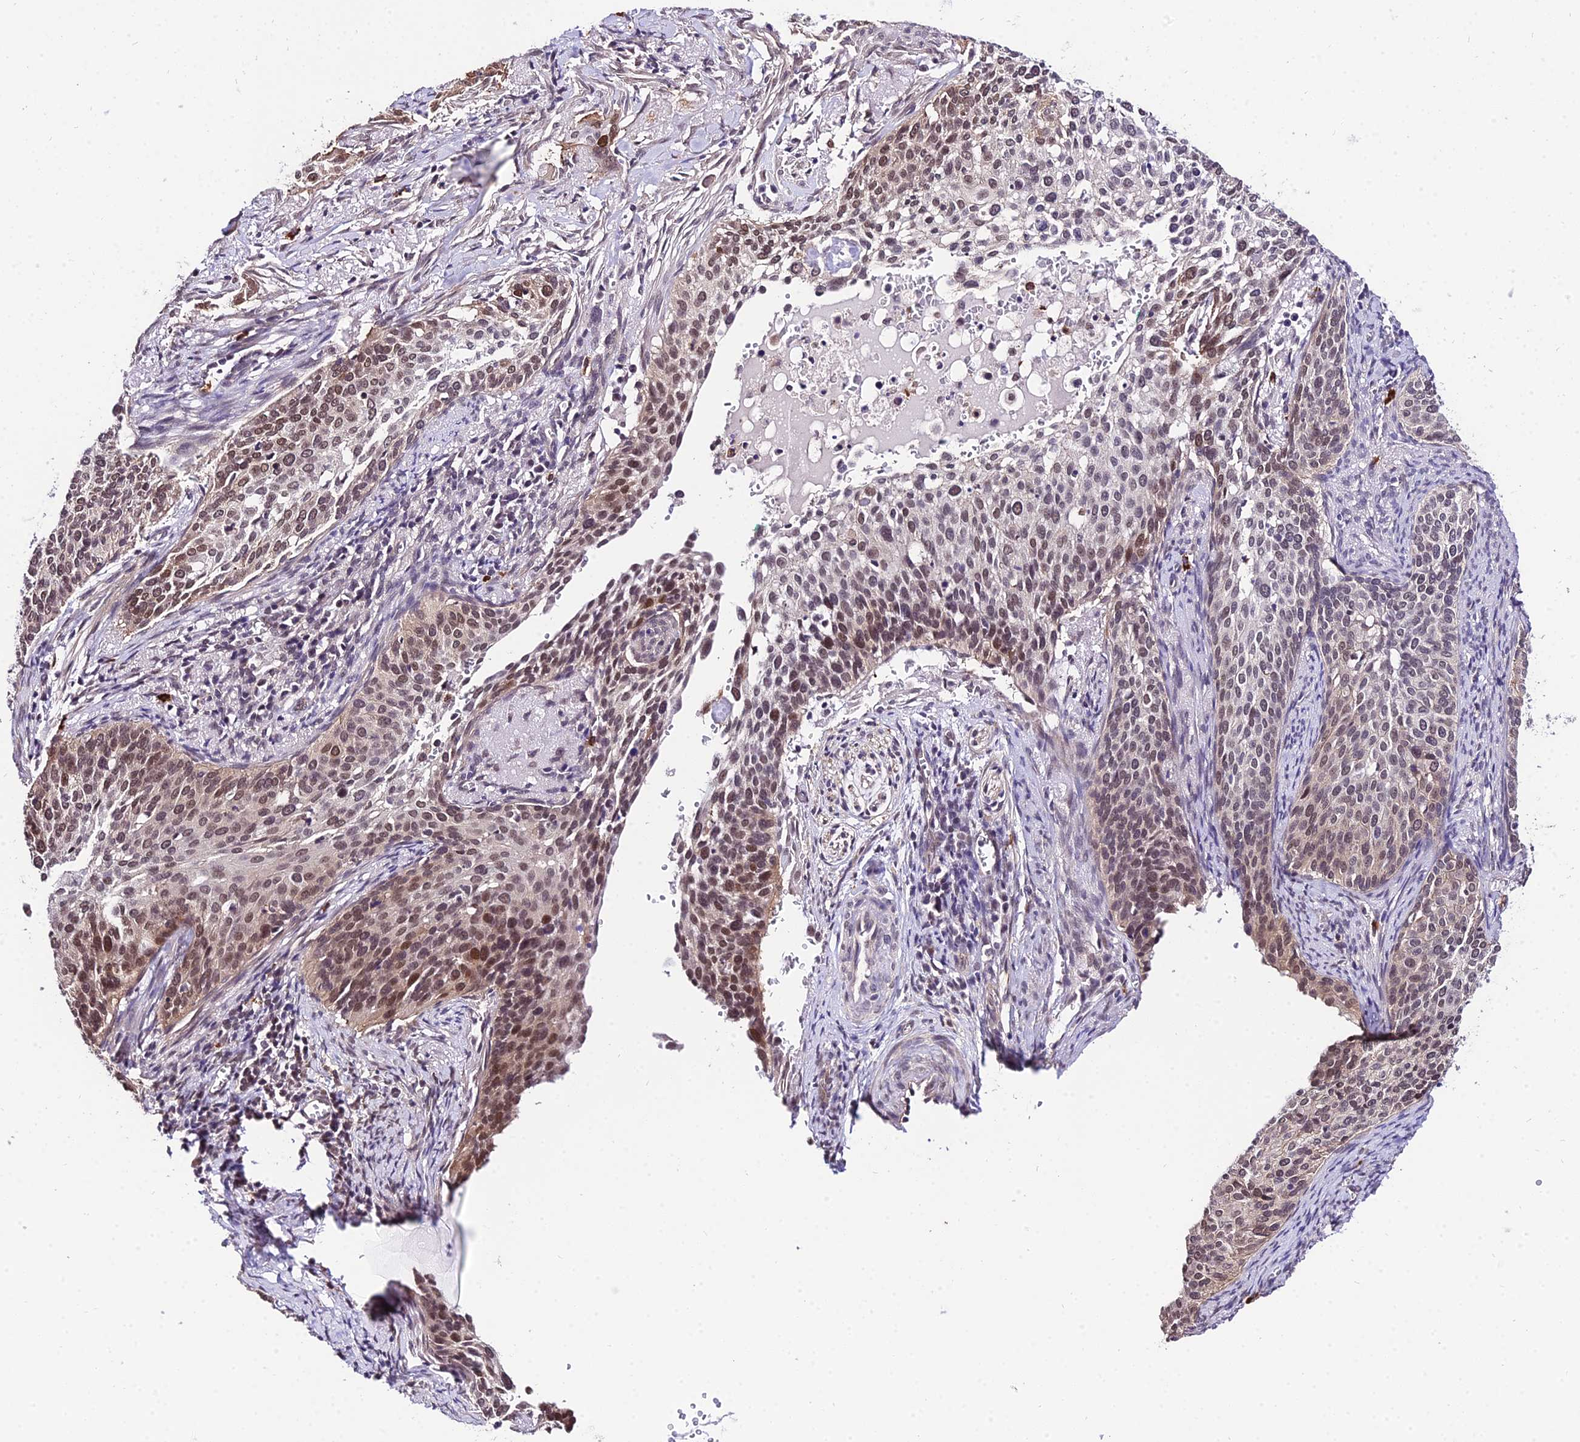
{"staining": {"intensity": "moderate", "quantity": "25%-75%", "location": "nuclear"}, "tissue": "cervical cancer", "cell_type": "Tumor cells", "image_type": "cancer", "snomed": [{"axis": "morphology", "description": "Squamous cell carcinoma, NOS"}, {"axis": "topography", "description": "Cervix"}], "caption": "Moderate nuclear protein staining is appreciated in approximately 25%-75% of tumor cells in cervical squamous cell carcinoma.", "gene": "POLR2I", "patient": {"sex": "female", "age": 44}}